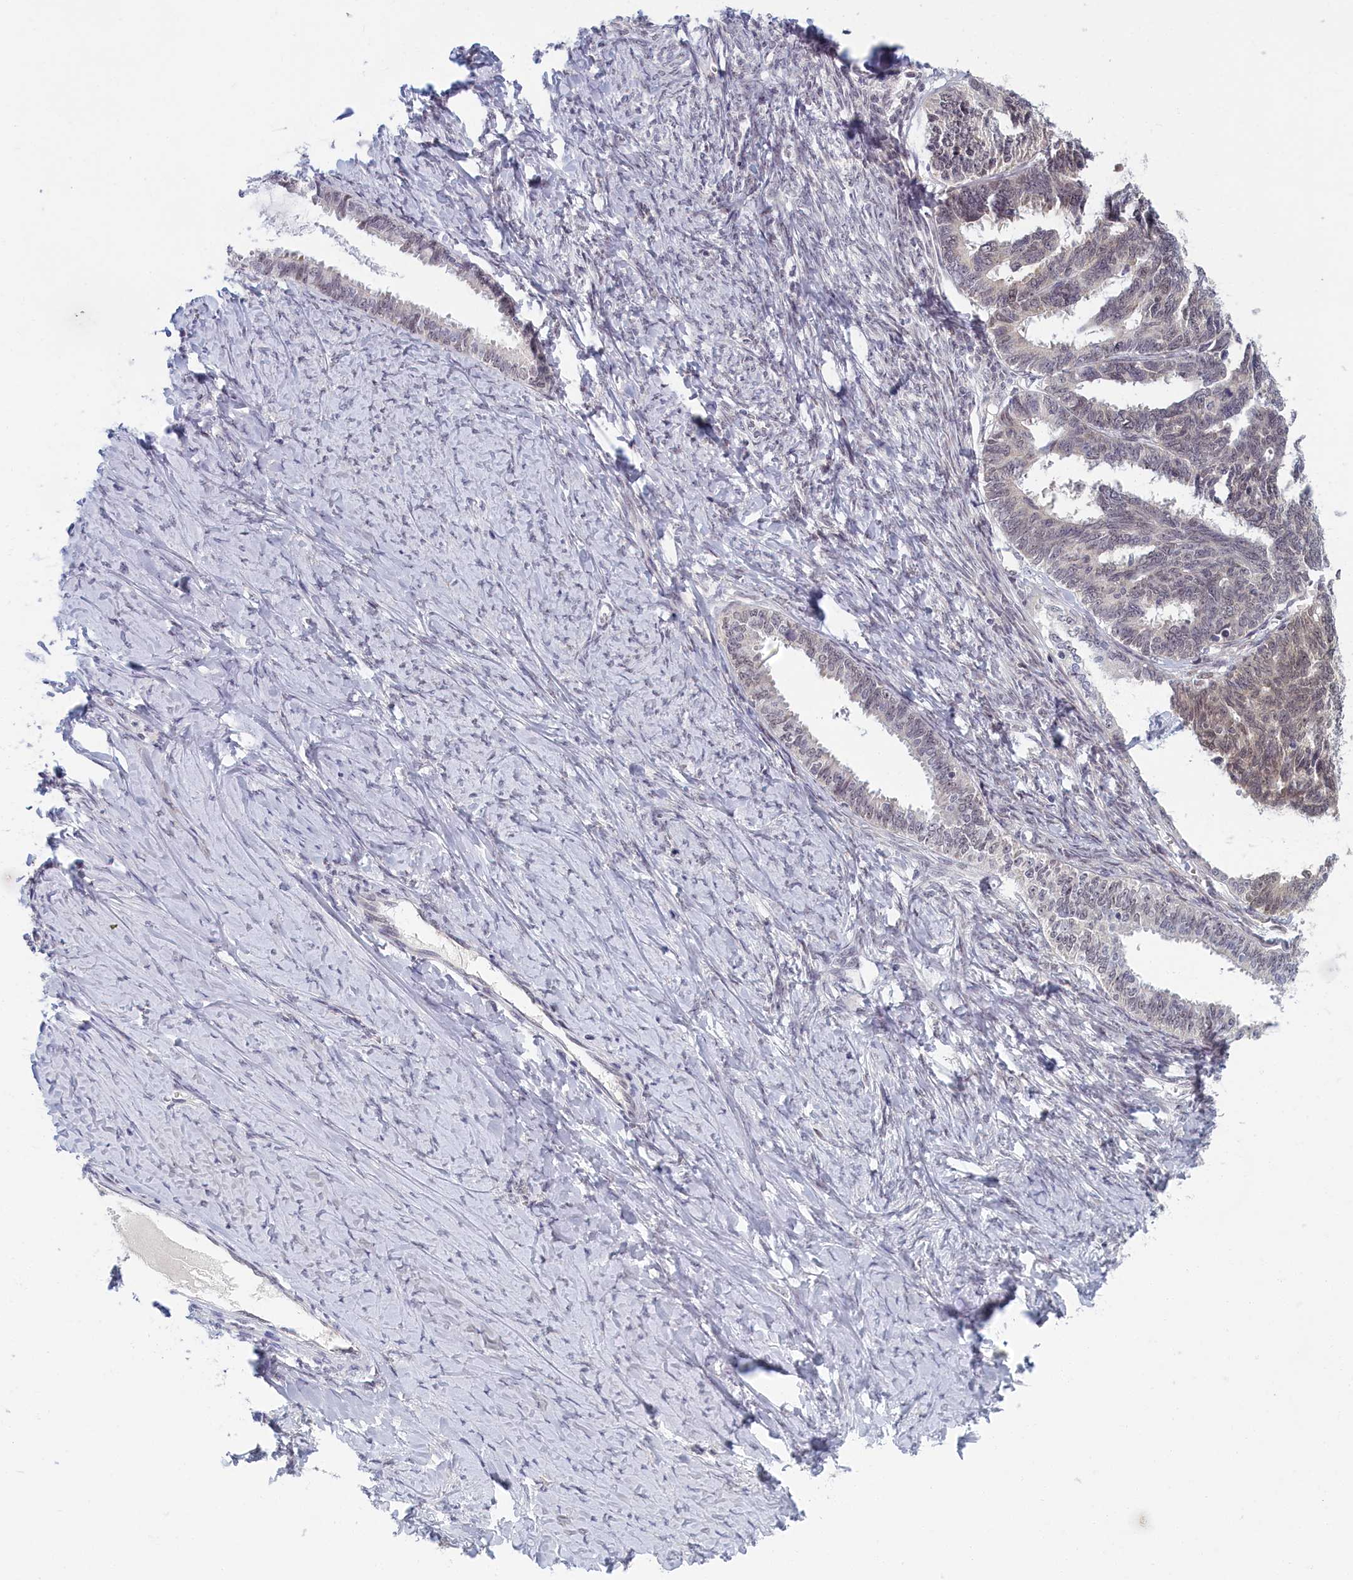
{"staining": {"intensity": "negative", "quantity": "none", "location": "none"}, "tissue": "ovarian cancer", "cell_type": "Tumor cells", "image_type": "cancer", "snomed": [{"axis": "morphology", "description": "Cystadenocarcinoma, serous, NOS"}, {"axis": "topography", "description": "Ovary"}], "caption": "An immunohistochemistry histopathology image of ovarian cancer is shown. There is no staining in tumor cells of ovarian cancer.", "gene": "DNAJC17", "patient": {"sex": "female", "age": 79}}